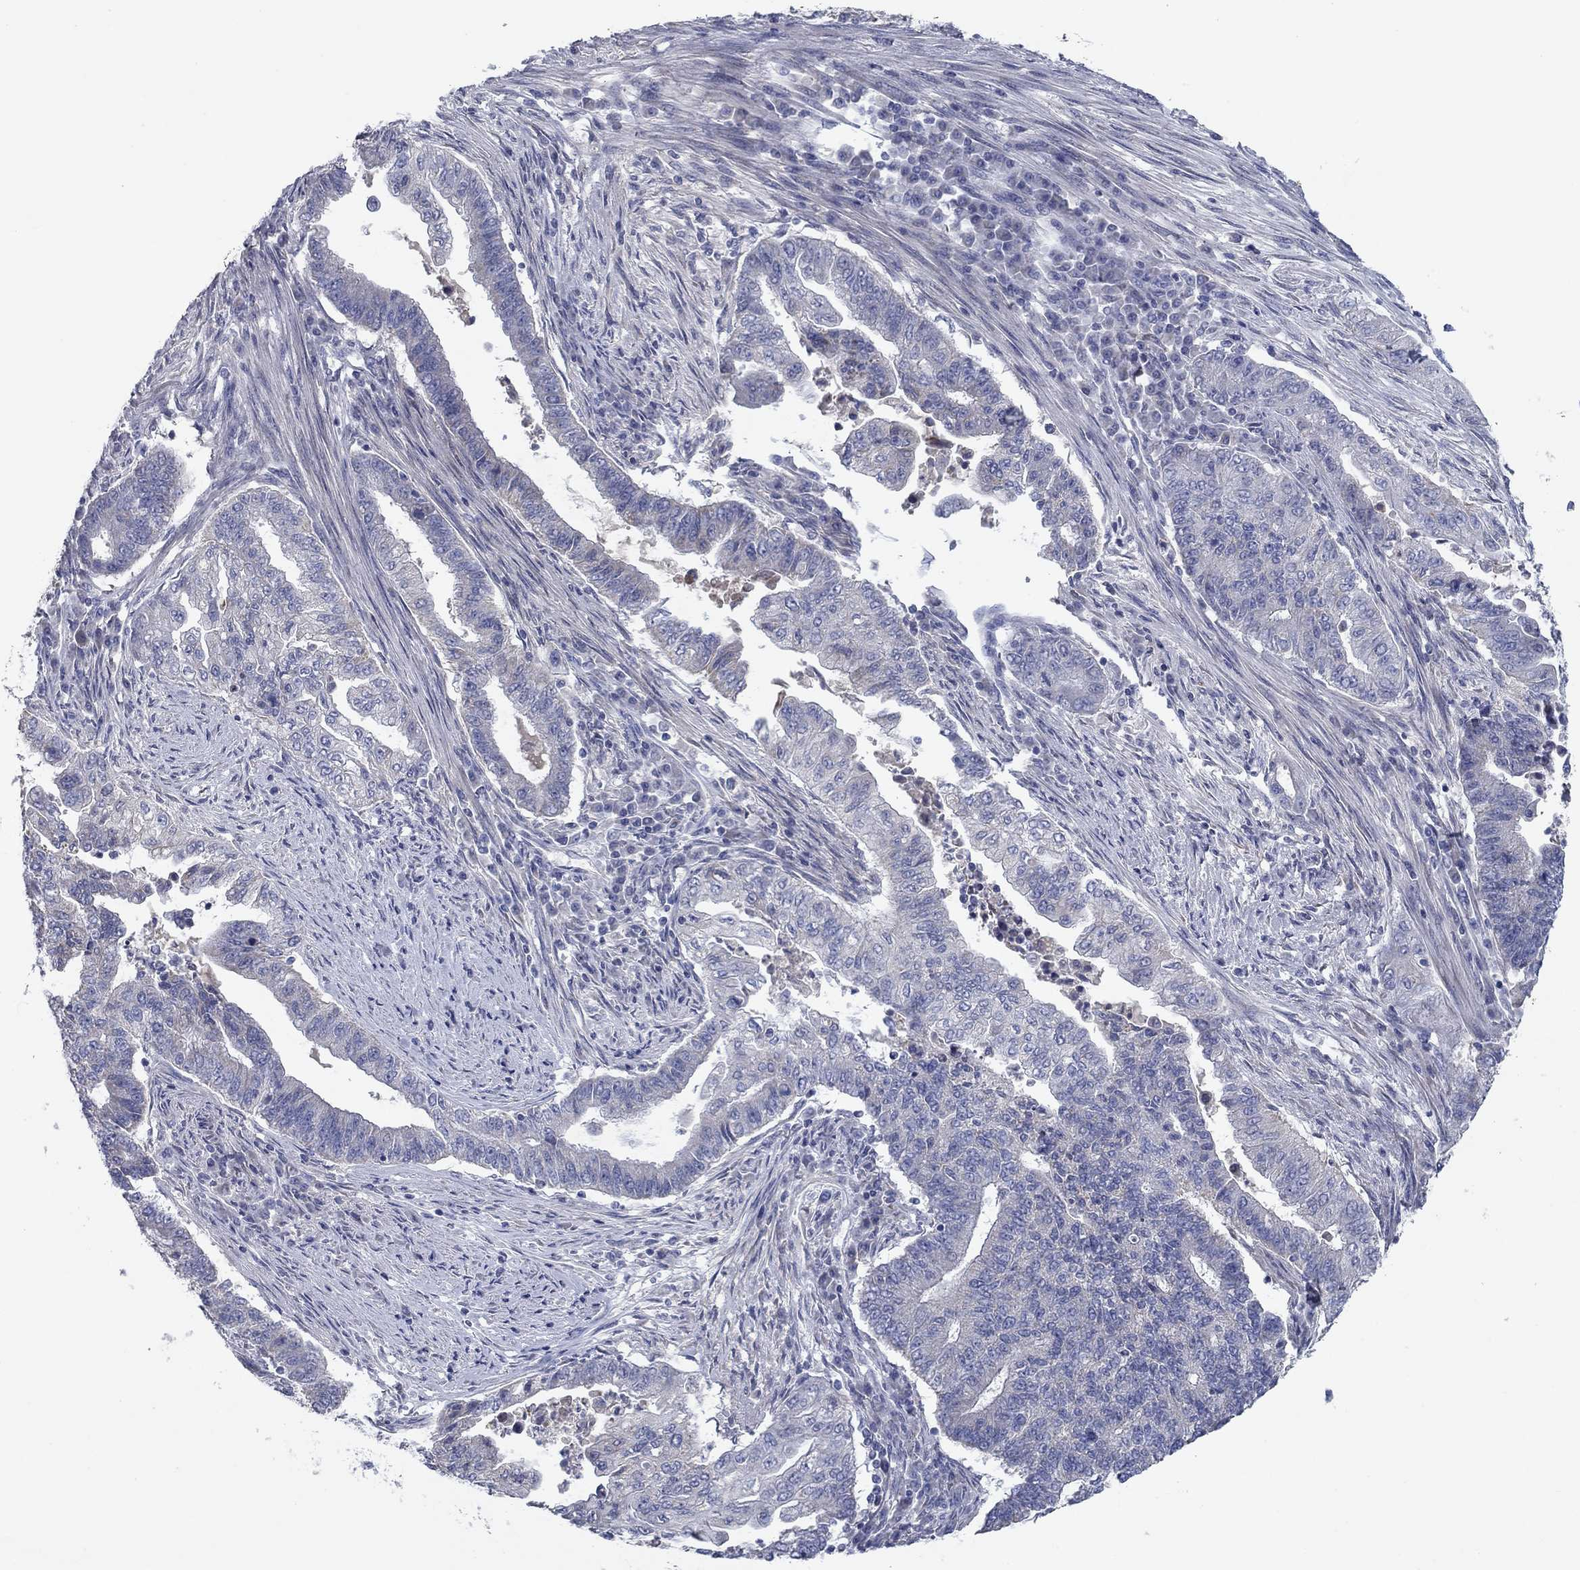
{"staining": {"intensity": "negative", "quantity": "none", "location": "none"}, "tissue": "endometrial cancer", "cell_type": "Tumor cells", "image_type": "cancer", "snomed": [{"axis": "morphology", "description": "Adenocarcinoma, NOS"}, {"axis": "topography", "description": "Uterus"}, {"axis": "topography", "description": "Endometrium"}], "caption": "Endometrial adenocarcinoma stained for a protein using immunohistochemistry (IHC) exhibits no positivity tumor cells.", "gene": "PTGDS", "patient": {"sex": "female", "age": 54}}